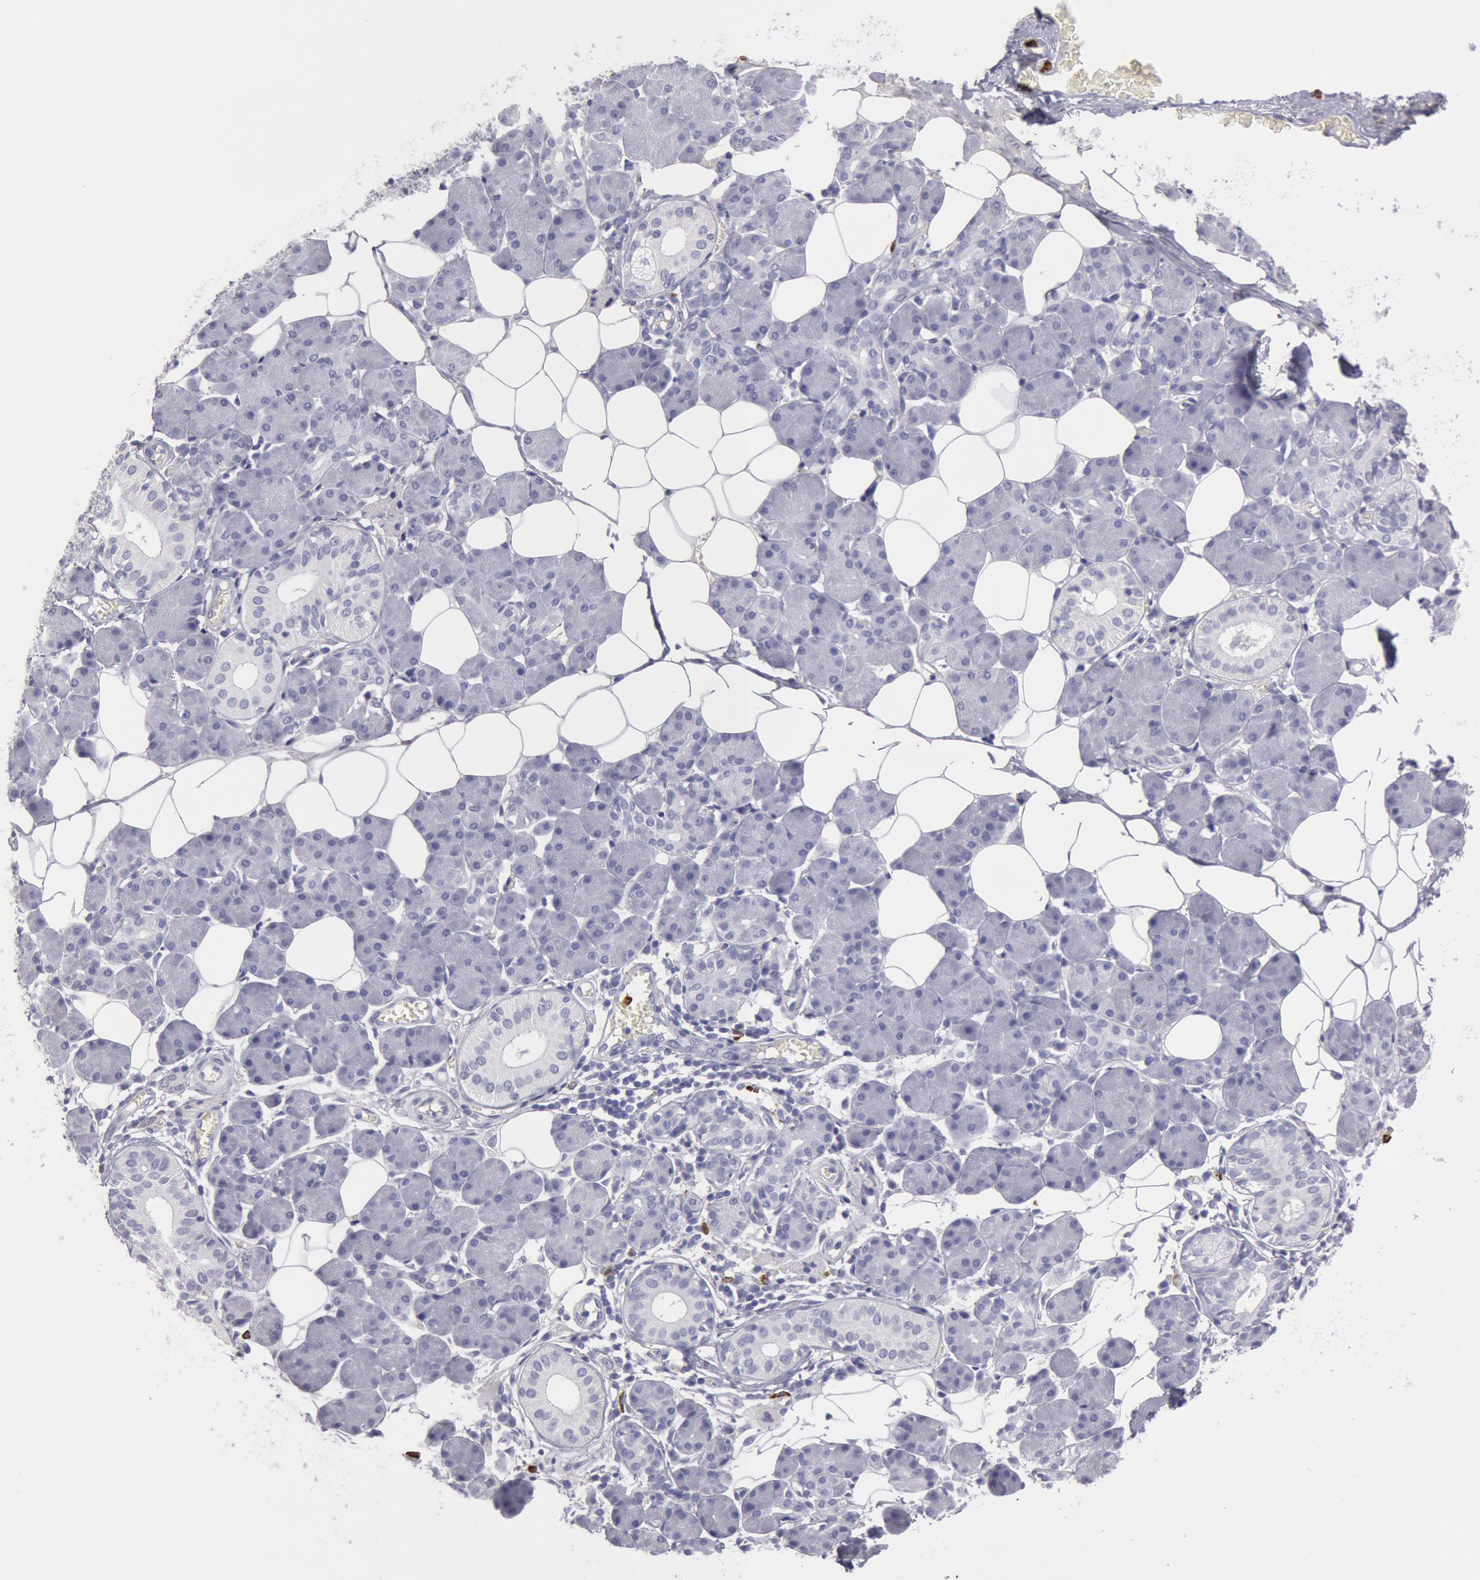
{"staining": {"intensity": "negative", "quantity": "none", "location": "none"}, "tissue": "salivary gland", "cell_type": "Glandular cells", "image_type": "normal", "snomed": [{"axis": "morphology", "description": "Normal tissue, NOS"}, {"axis": "morphology", "description": "Adenoma, NOS"}, {"axis": "topography", "description": "Salivary gland"}], "caption": "High power microscopy histopathology image of an immunohistochemistry image of unremarkable salivary gland, revealing no significant positivity in glandular cells. Brightfield microscopy of IHC stained with DAB (brown) and hematoxylin (blue), captured at high magnification.", "gene": "FCN1", "patient": {"sex": "female", "age": 32}}